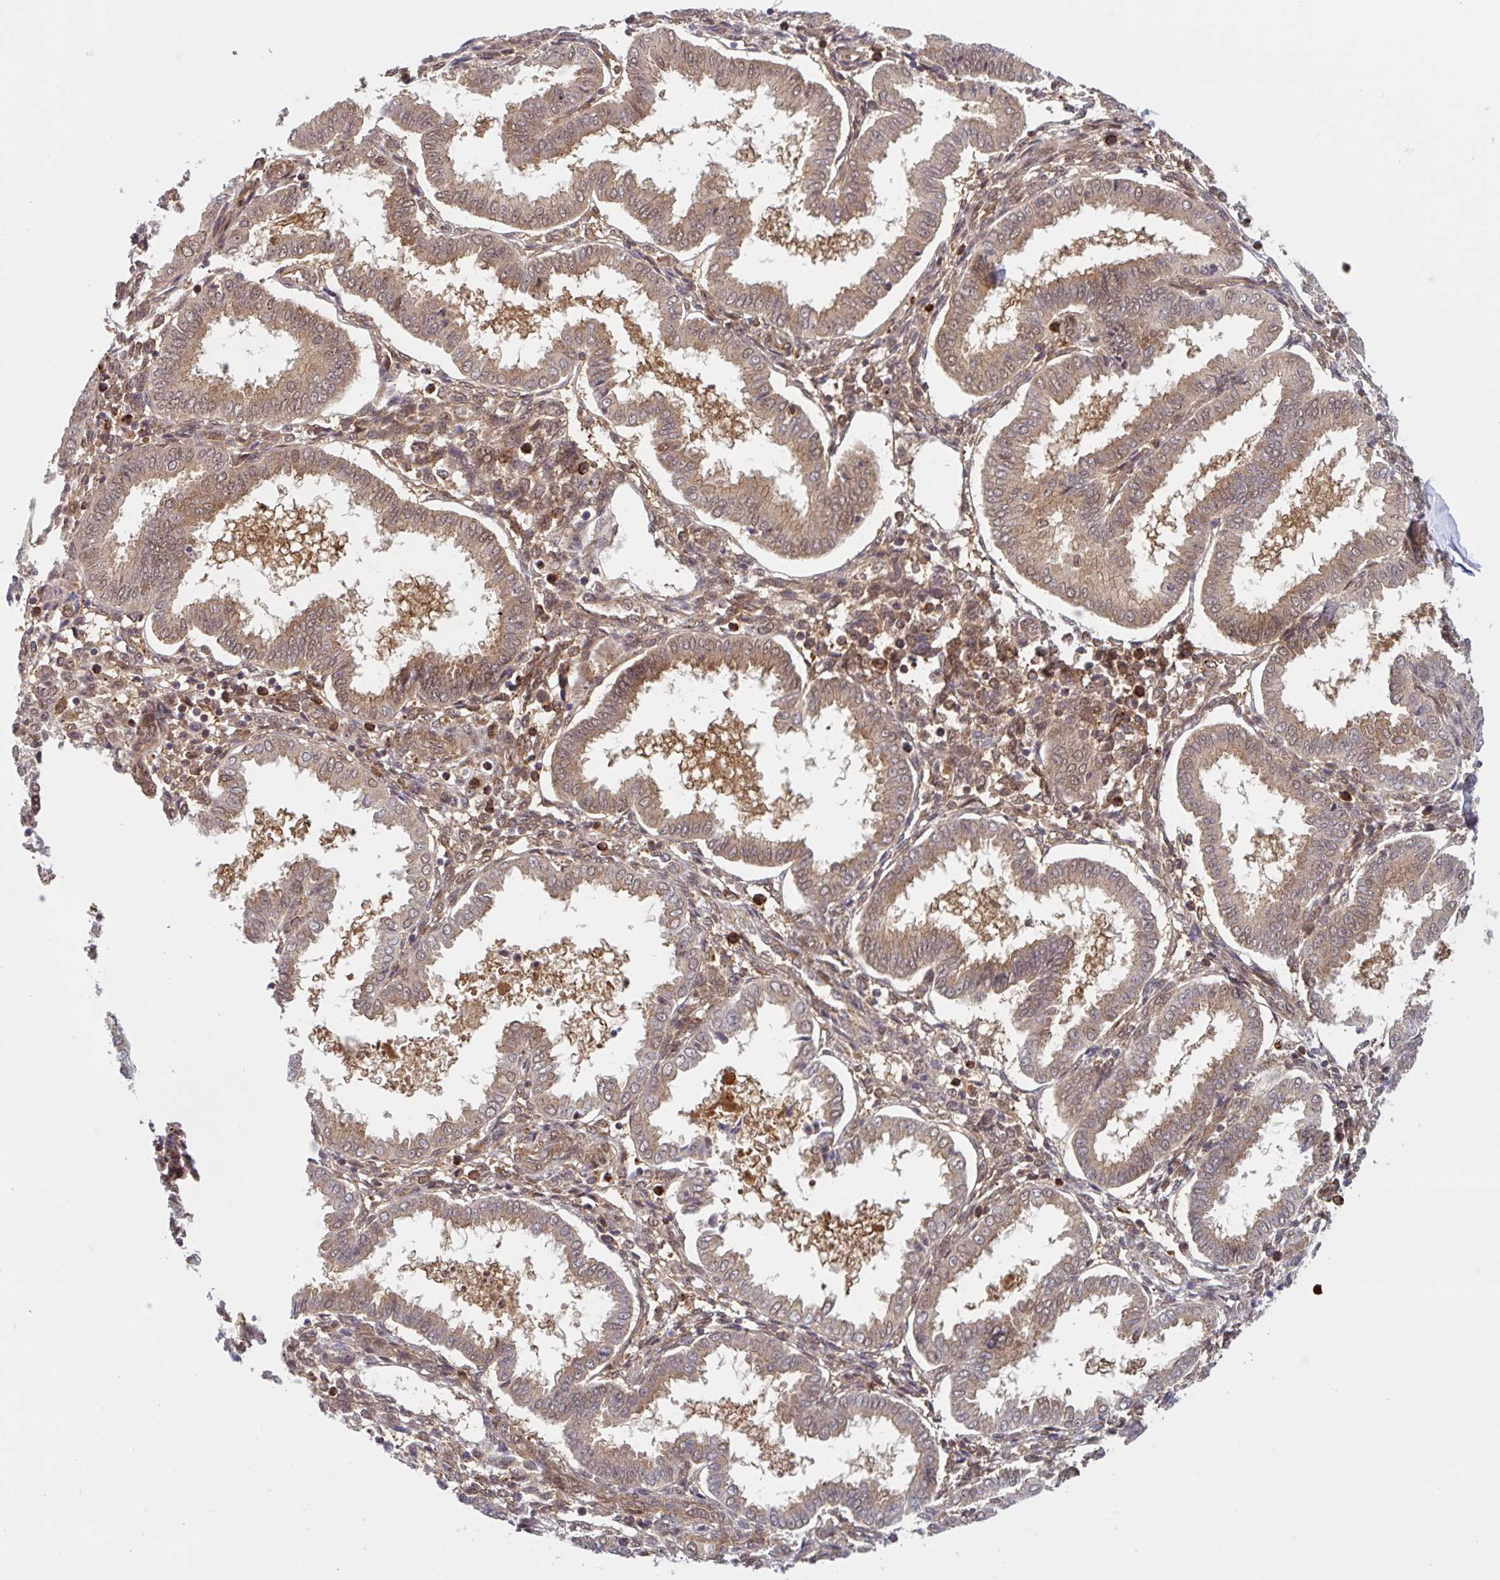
{"staining": {"intensity": "moderate", "quantity": "<25%", "location": "cytoplasmic/membranous,nuclear"}, "tissue": "endometrium", "cell_type": "Cells in endometrial stroma", "image_type": "normal", "snomed": [{"axis": "morphology", "description": "Normal tissue, NOS"}, {"axis": "topography", "description": "Endometrium"}], "caption": "Immunohistochemical staining of benign human endometrium reveals moderate cytoplasmic/membranous,nuclear protein staining in approximately <25% of cells in endometrial stroma.", "gene": "HMBS", "patient": {"sex": "female", "age": 24}}